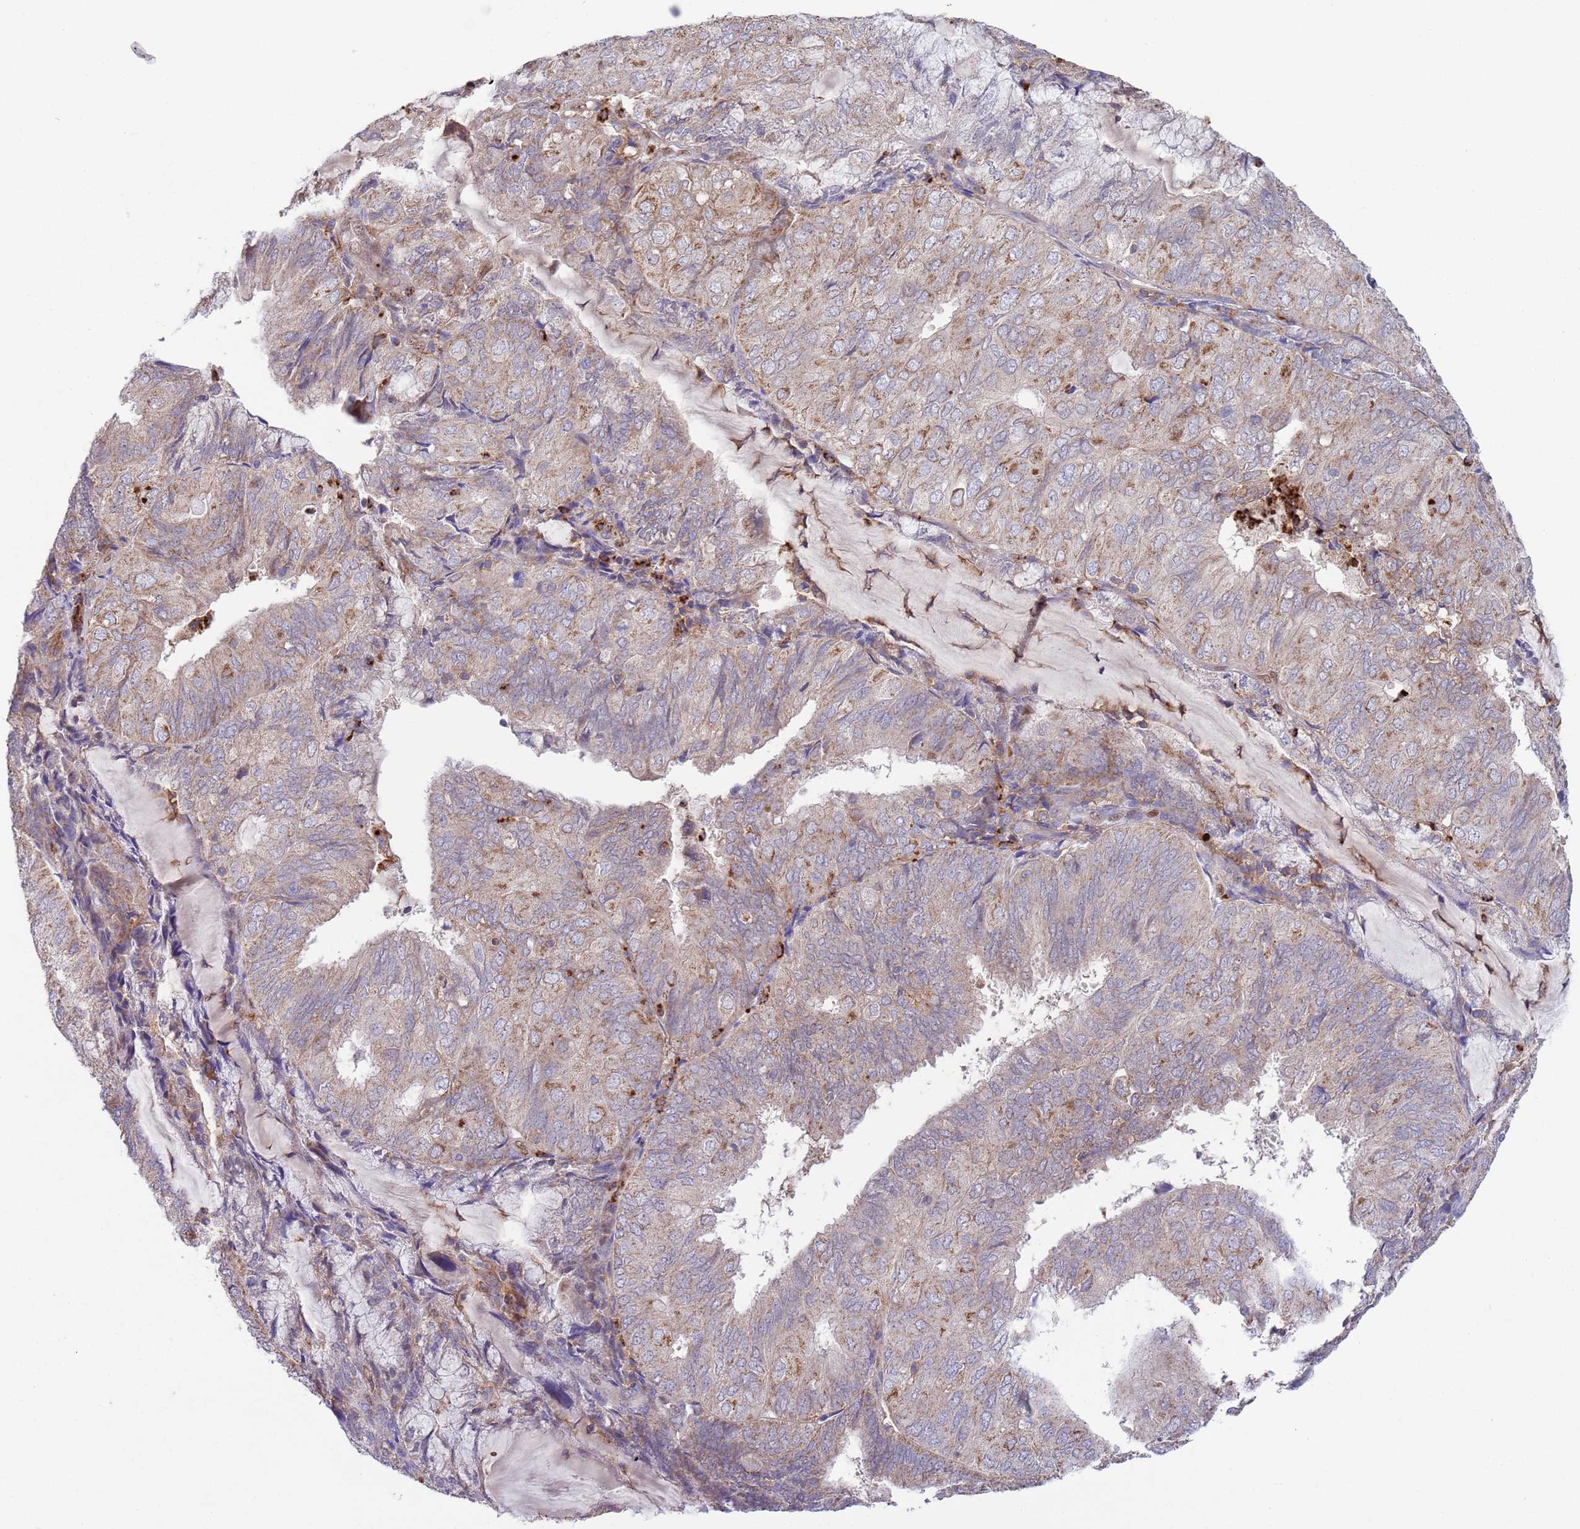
{"staining": {"intensity": "moderate", "quantity": "<25%", "location": "cytoplasmic/membranous"}, "tissue": "endometrial cancer", "cell_type": "Tumor cells", "image_type": "cancer", "snomed": [{"axis": "morphology", "description": "Adenocarcinoma, NOS"}, {"axis": "topography", "description": "Endometrium"}], "caption": "A low amount of moderate cytoplasmic/membranous staining is present in approximately <25% of tumor cells in endometrial cancer (adenocarcinoma) tissue.", "gene": "DDT", "patient": {"sex": "female", "age": 81}}